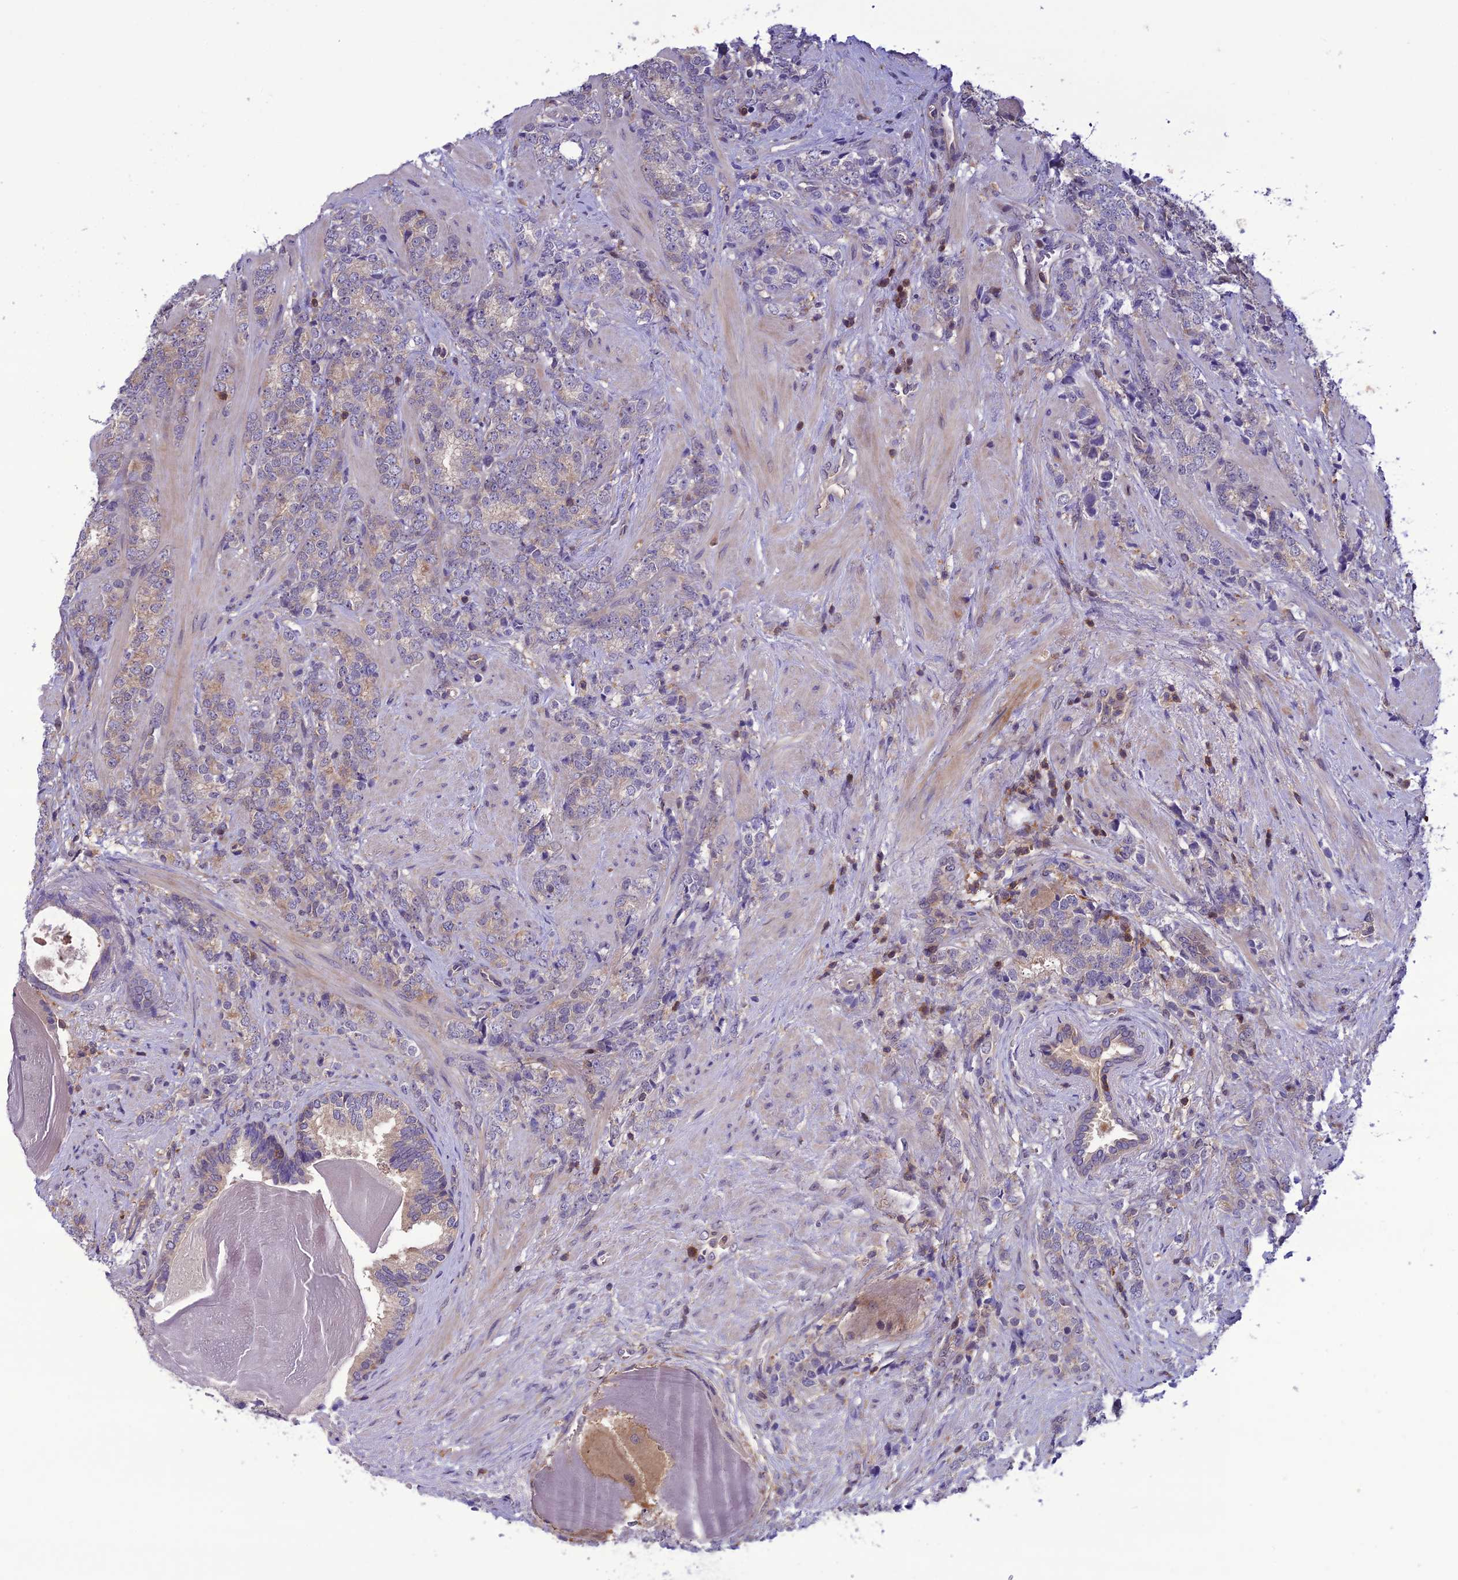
{"staining": {"intensity": "weak", "quantity": "25%-75%", "location": "cytoplasmic/membranous"}, "tissue": "prostate cancer", "cell_type": "Tumor cells", "image_type": "cancer", "snomed": [{"axis": "morphology", "description": "Adenocarcinoma, High grade"}, {"axis": "topography", "description": "Prostate"}], "caption": "Human high-grade adenocarcinoma (prostate) stained for a protein (brown) shows weak cytoplasmic/membranous positive positivity in approximately 25%-75% of tumor cells.", "gene": "GDF6", "patient": {"sex": "male", "age": 64}}